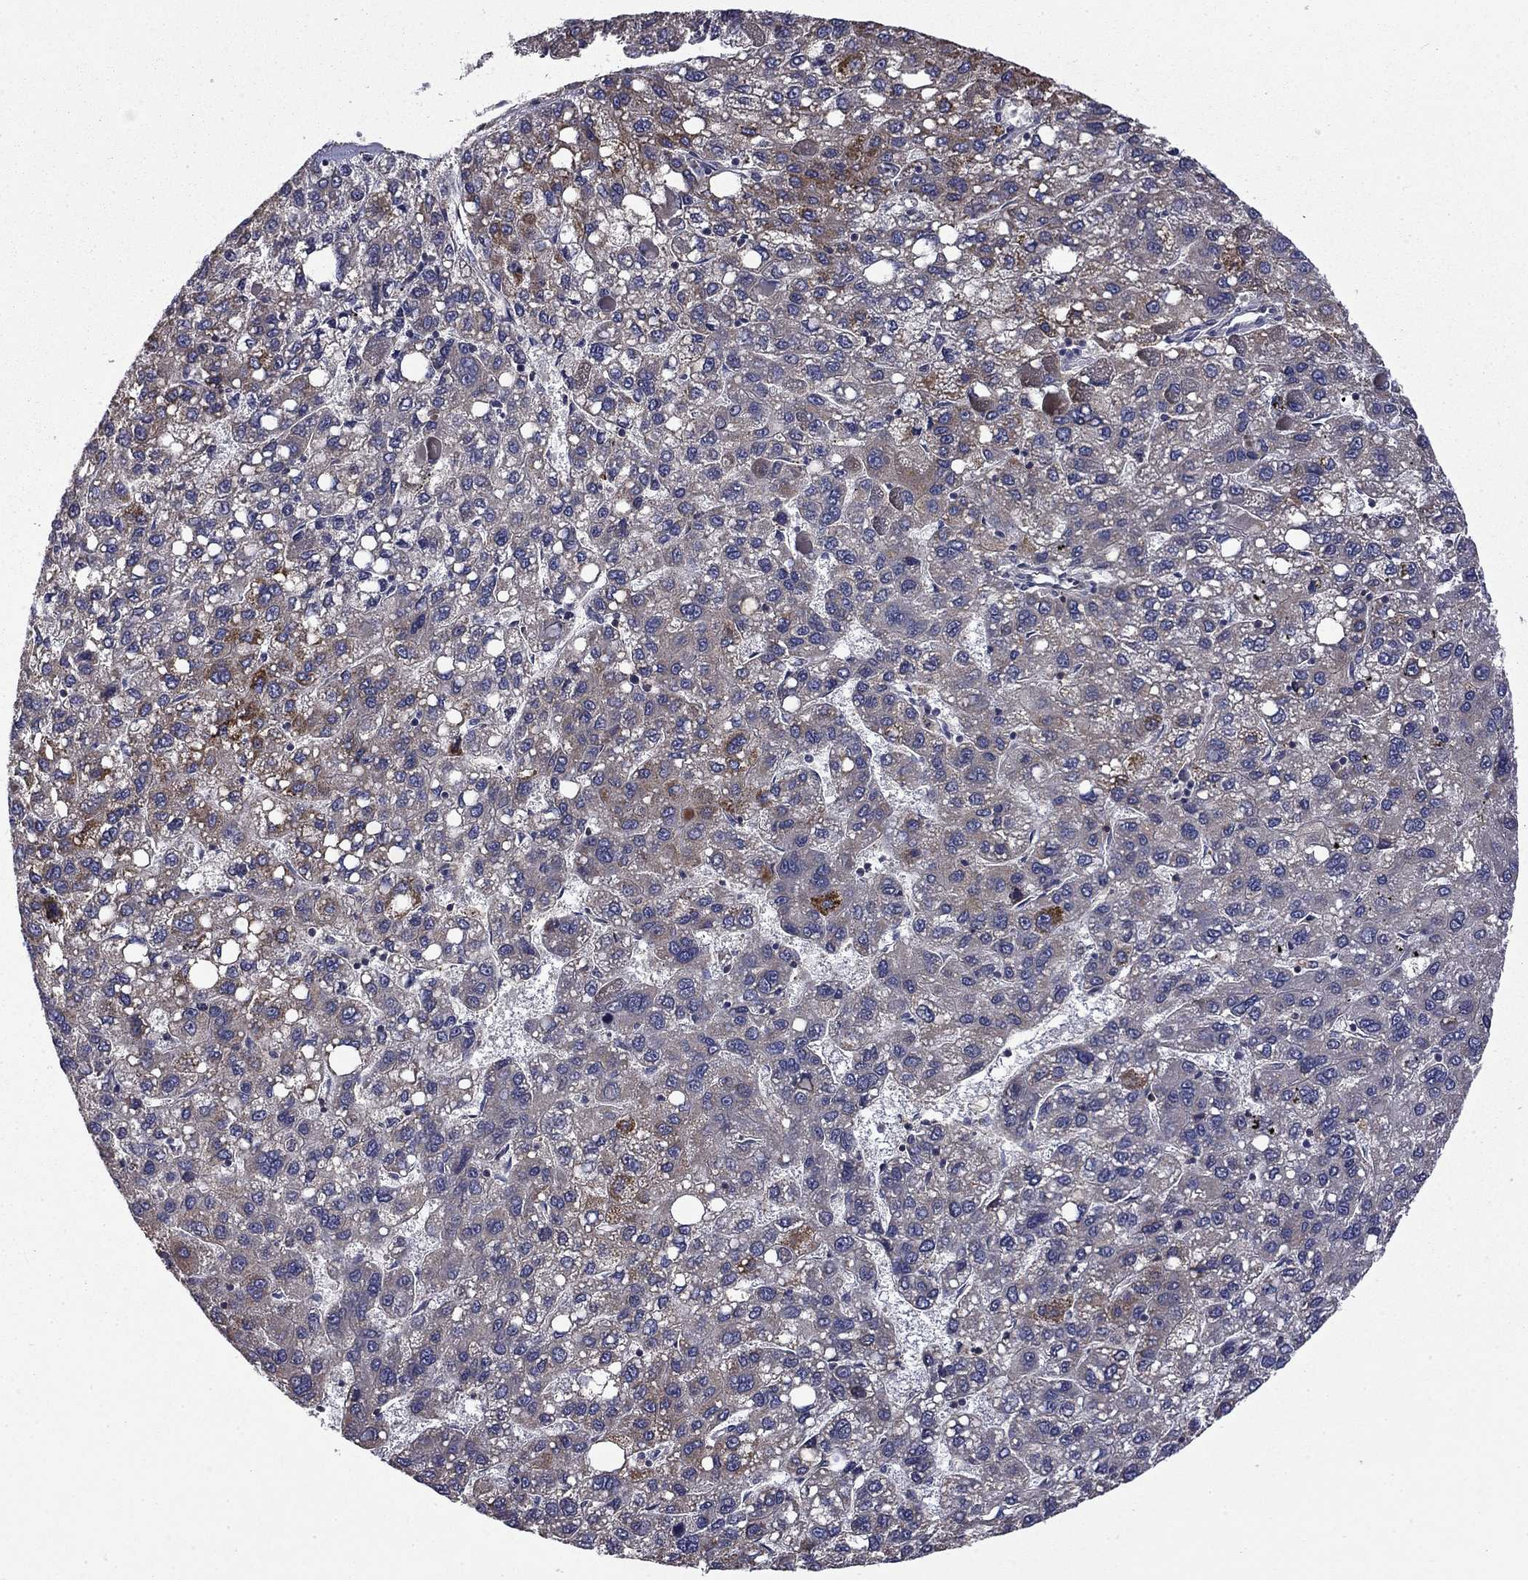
{"staining": {"intensity": "strong", "quantity": "<25%", "location": "cytoplasmic/membranous"}, "tissue": "liver cancer", "cell_type": "Tumor cells", "image_type": "cancer", "snomed": [{"axis": "morphology", "description": "Carcinoma, Hepatocellular, NOS"}, {"axis": "topography", "description": "Liver"}], "caption": "Protein staining of liver cancer (hepatocellular carcinoma) tissue reveals strong cytoplasmic/membranous positivity in approximately <25% of tumor cells. The protein is stained brown, and the nuclei are stained in blue (DAB (3,3'-diaminobenzidine) IHC with brightfield microscopy, high magnification).", "gene": "CEACAM7", "patient": {"sex": "female", "age": 82}}